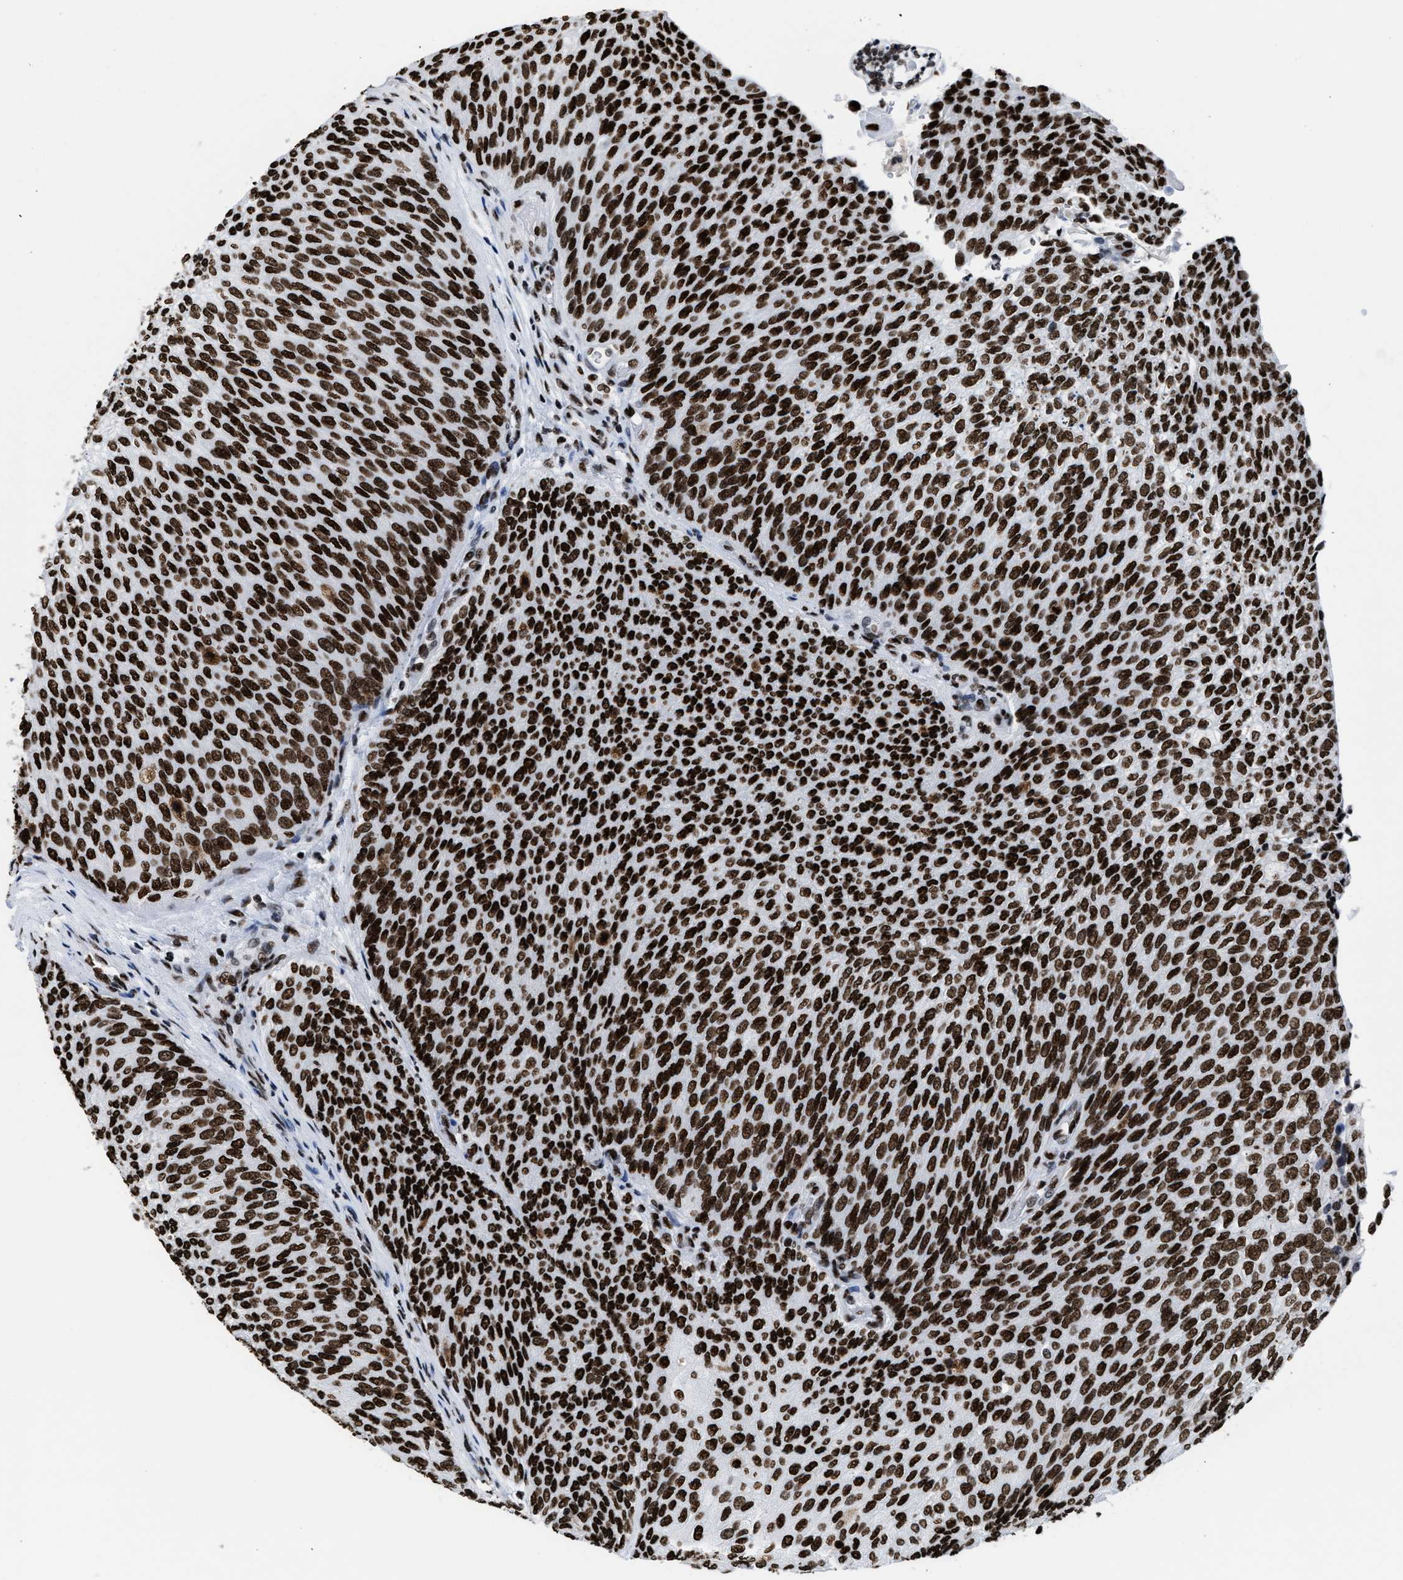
{"staining": {"intensity": "strong", "quantity": ">75%", "location": "nuclear"}, "tissue": "urothelial cancer", "cell_type": "Tumor cells", "image_type": "cancer", "snomed": [{"axis": "morphology", "description": "Urothelial carcinoma, Low grade"}, {"axis": "topography", "description": "Urinary bladder"}], "caption": "DAB (3,3'-diaminobenzidine) immunohistochemical staining of human urothelial cancer displays strong nuclear protein staining in approximately >75% of tumor cells.", "gene": "SMARCC2", "patient": {"sex": "female", "age": 79}}